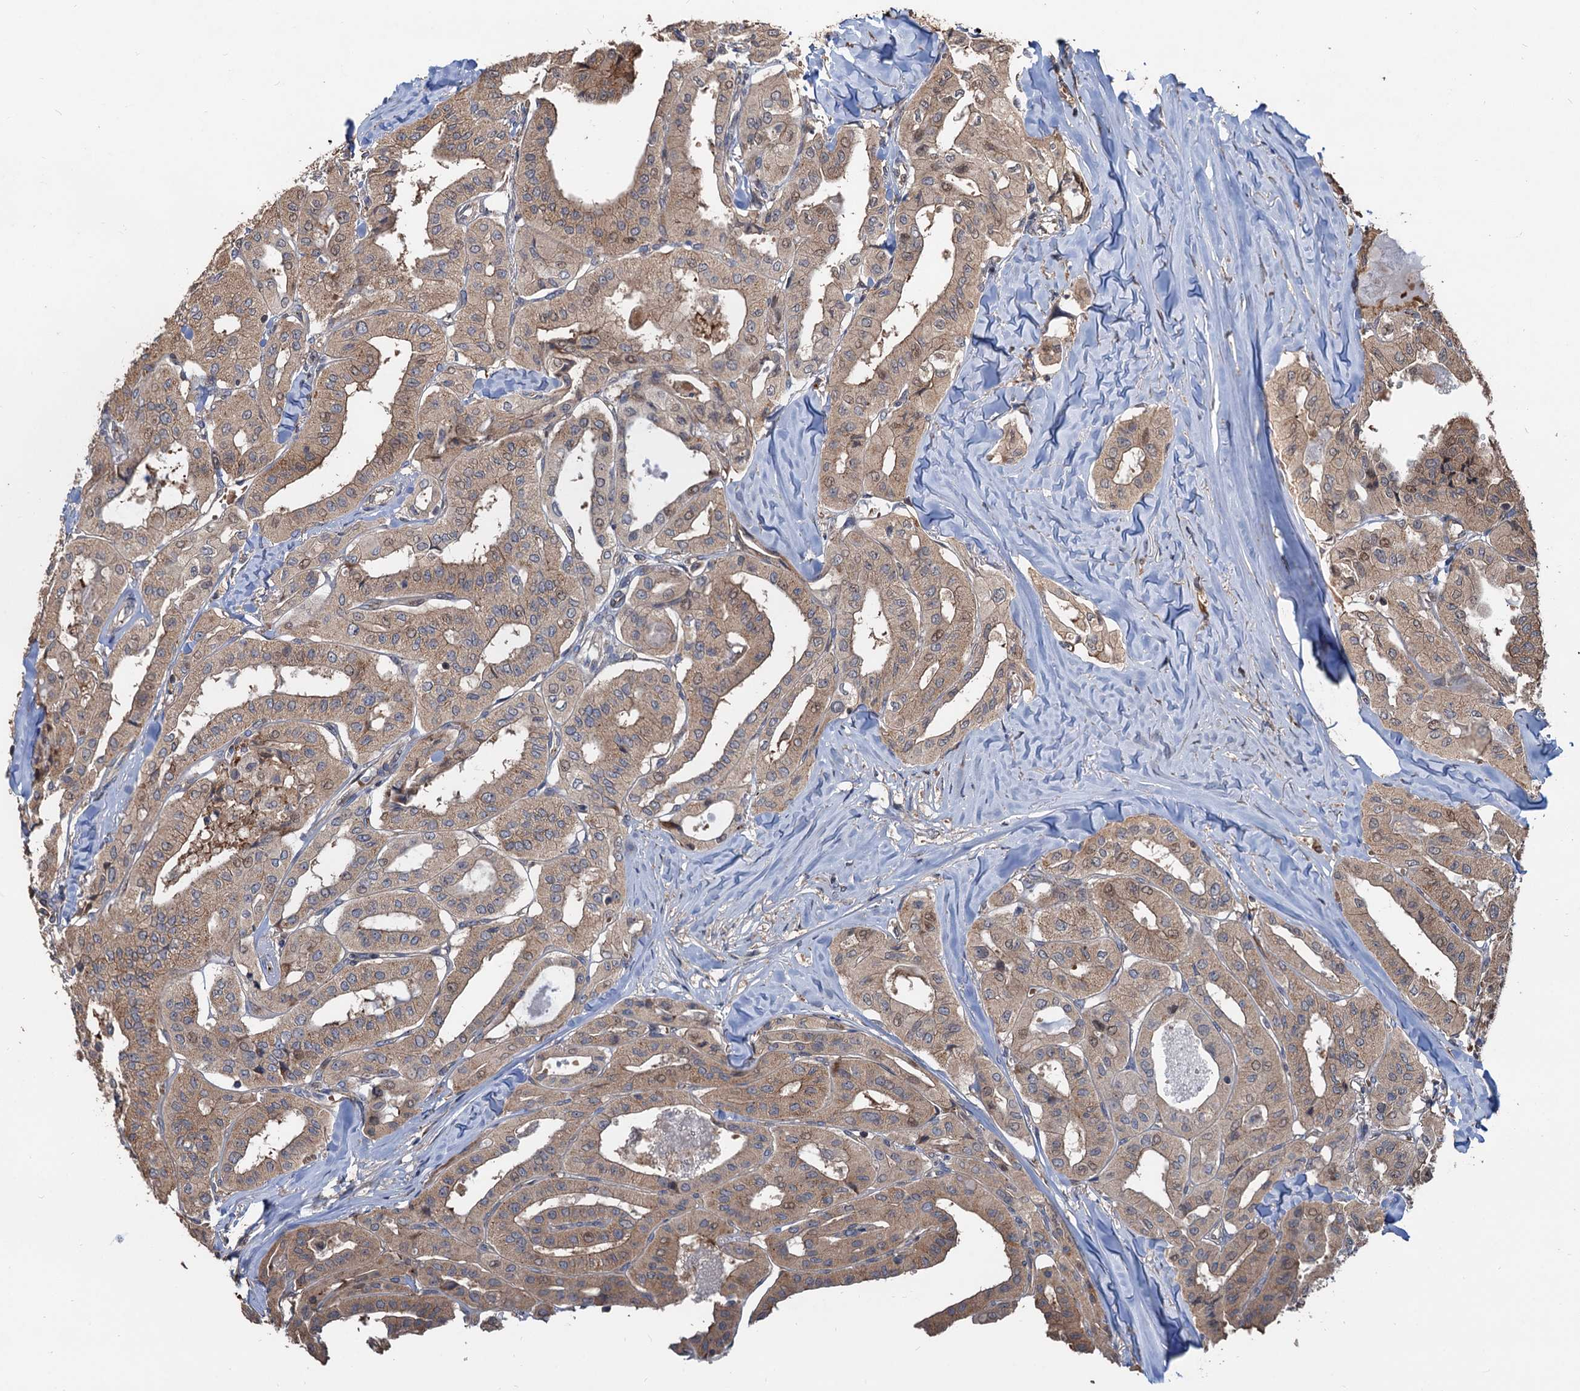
{"staining": {"intensity": "weak", "quantity": ">75%", "location": "cytoplasmic/membranous"}, "tissue": "thyroid cancer", "cell_type": "Tumor cells", "image_type": "cancer", "snomed": [{"axis": "morphology", "description": "Papillary adenocarcinoma, NOS"}, {"axis": "topography", "description": "Thyroid gland"}], "caption": "IHC (DAB (3,3'-diaminobenzidine)) staining of human thyroid papillary adenocarcinoma demonstrates weak cytoplasmic/membranous protein positivity in approximately >75% of tumor cells. The protein of interest is shown in brown color, while the nuclei are stained blue.", "gene": "DEXI", "patient": {"sex": "female", "age": 59}}